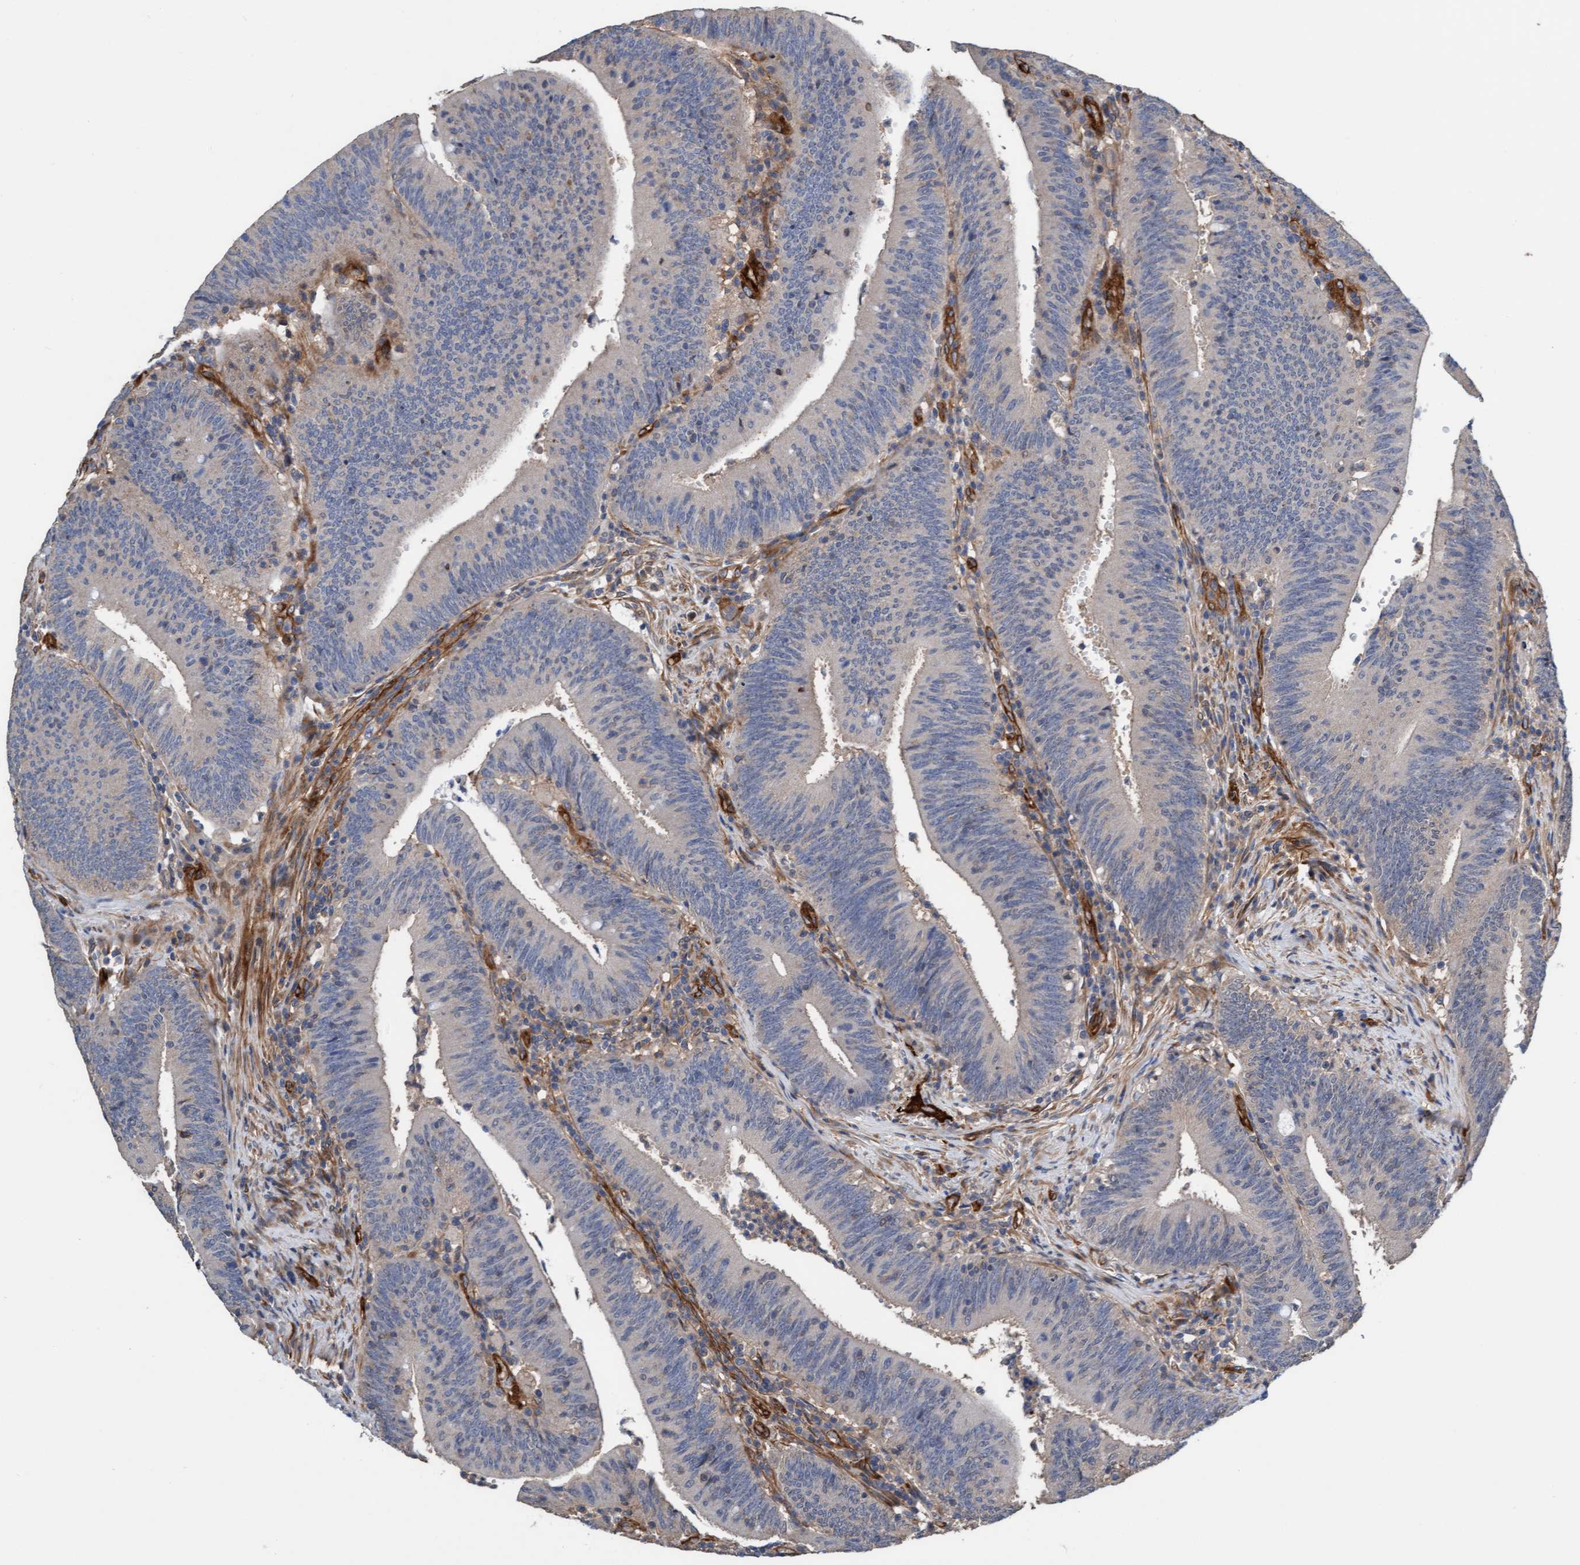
{"staining": {"intensity": "negative", "quantity": "none", "location": "none"}, "tissue": "colorectal cancer", "cell_type": "Tumor cells", "image_type": "cancer", "snomed": [{"axis": "morphology", "description": "Normal tissue, NOS"}, {"axis": "morphology", "description": "Adenocarcinoma, NOS"}, {"axis": "topography", "description": "Rectum"}], "caption": "Human colorectal adenocarcinoma stained for a protein using IHC shows no staining in tumor cells.", "gene": "FMNL3", "patient": {"sex": "female", "age": 66}}